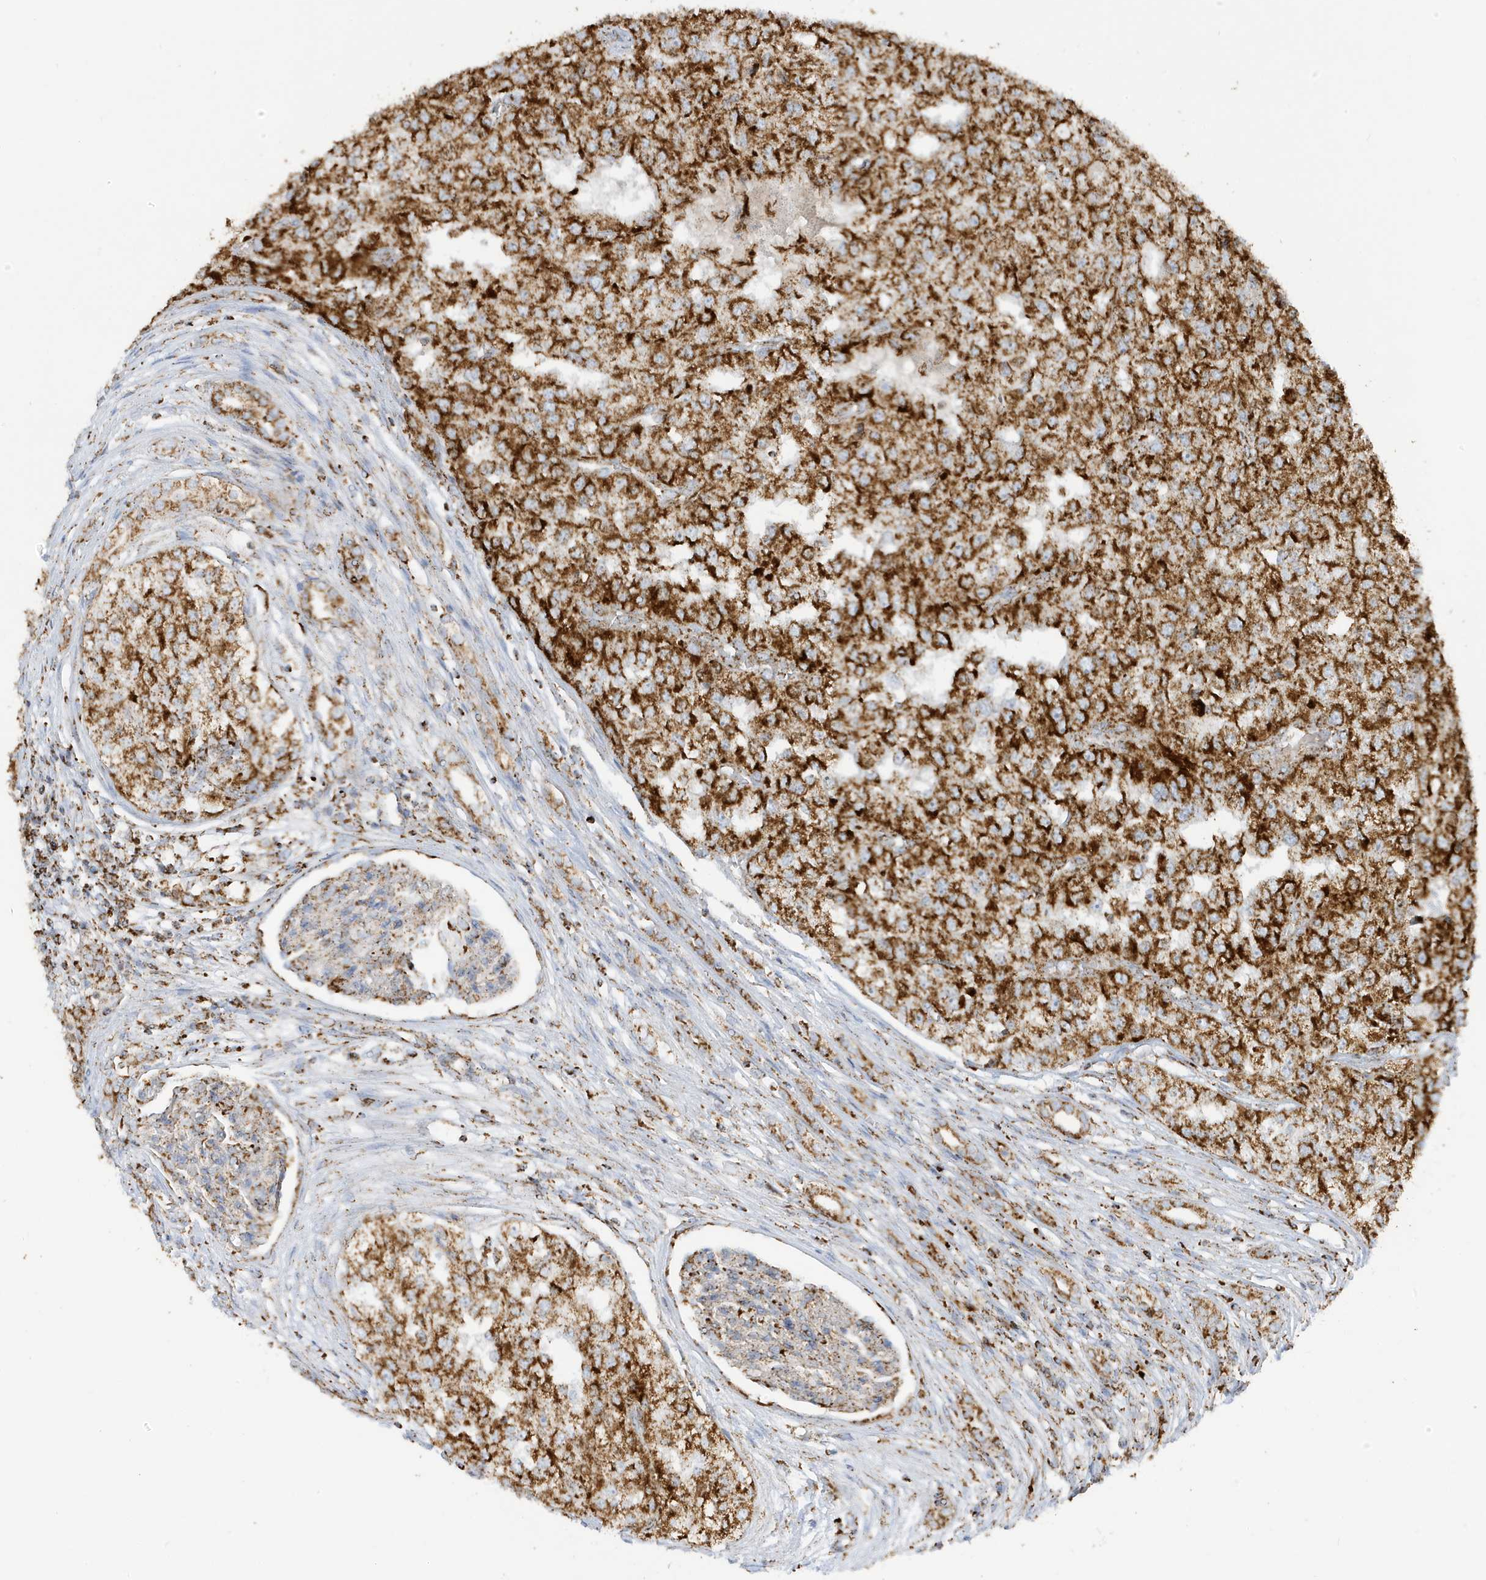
{"staining": {"intensity": "strong", "quantity": ">75%", "location": "cytoplasmic/membranous"}, "tissue": "renal cancer", "cell_type": "Tumor cells", "image_type": "cancer", "snomed": [{"axis": "morphology", "description": "Adenocarcinoma, NOS"}, {"axis": "topography", "description": "Kidney"}], "caption": "Renal cancer (adenocarcinoma) tissue shows strong cytoplasmic/membranous staining in about >75% of tumor cells", "gene": "ATP5ME", "patient": {"sex": "female", "age": 54}}